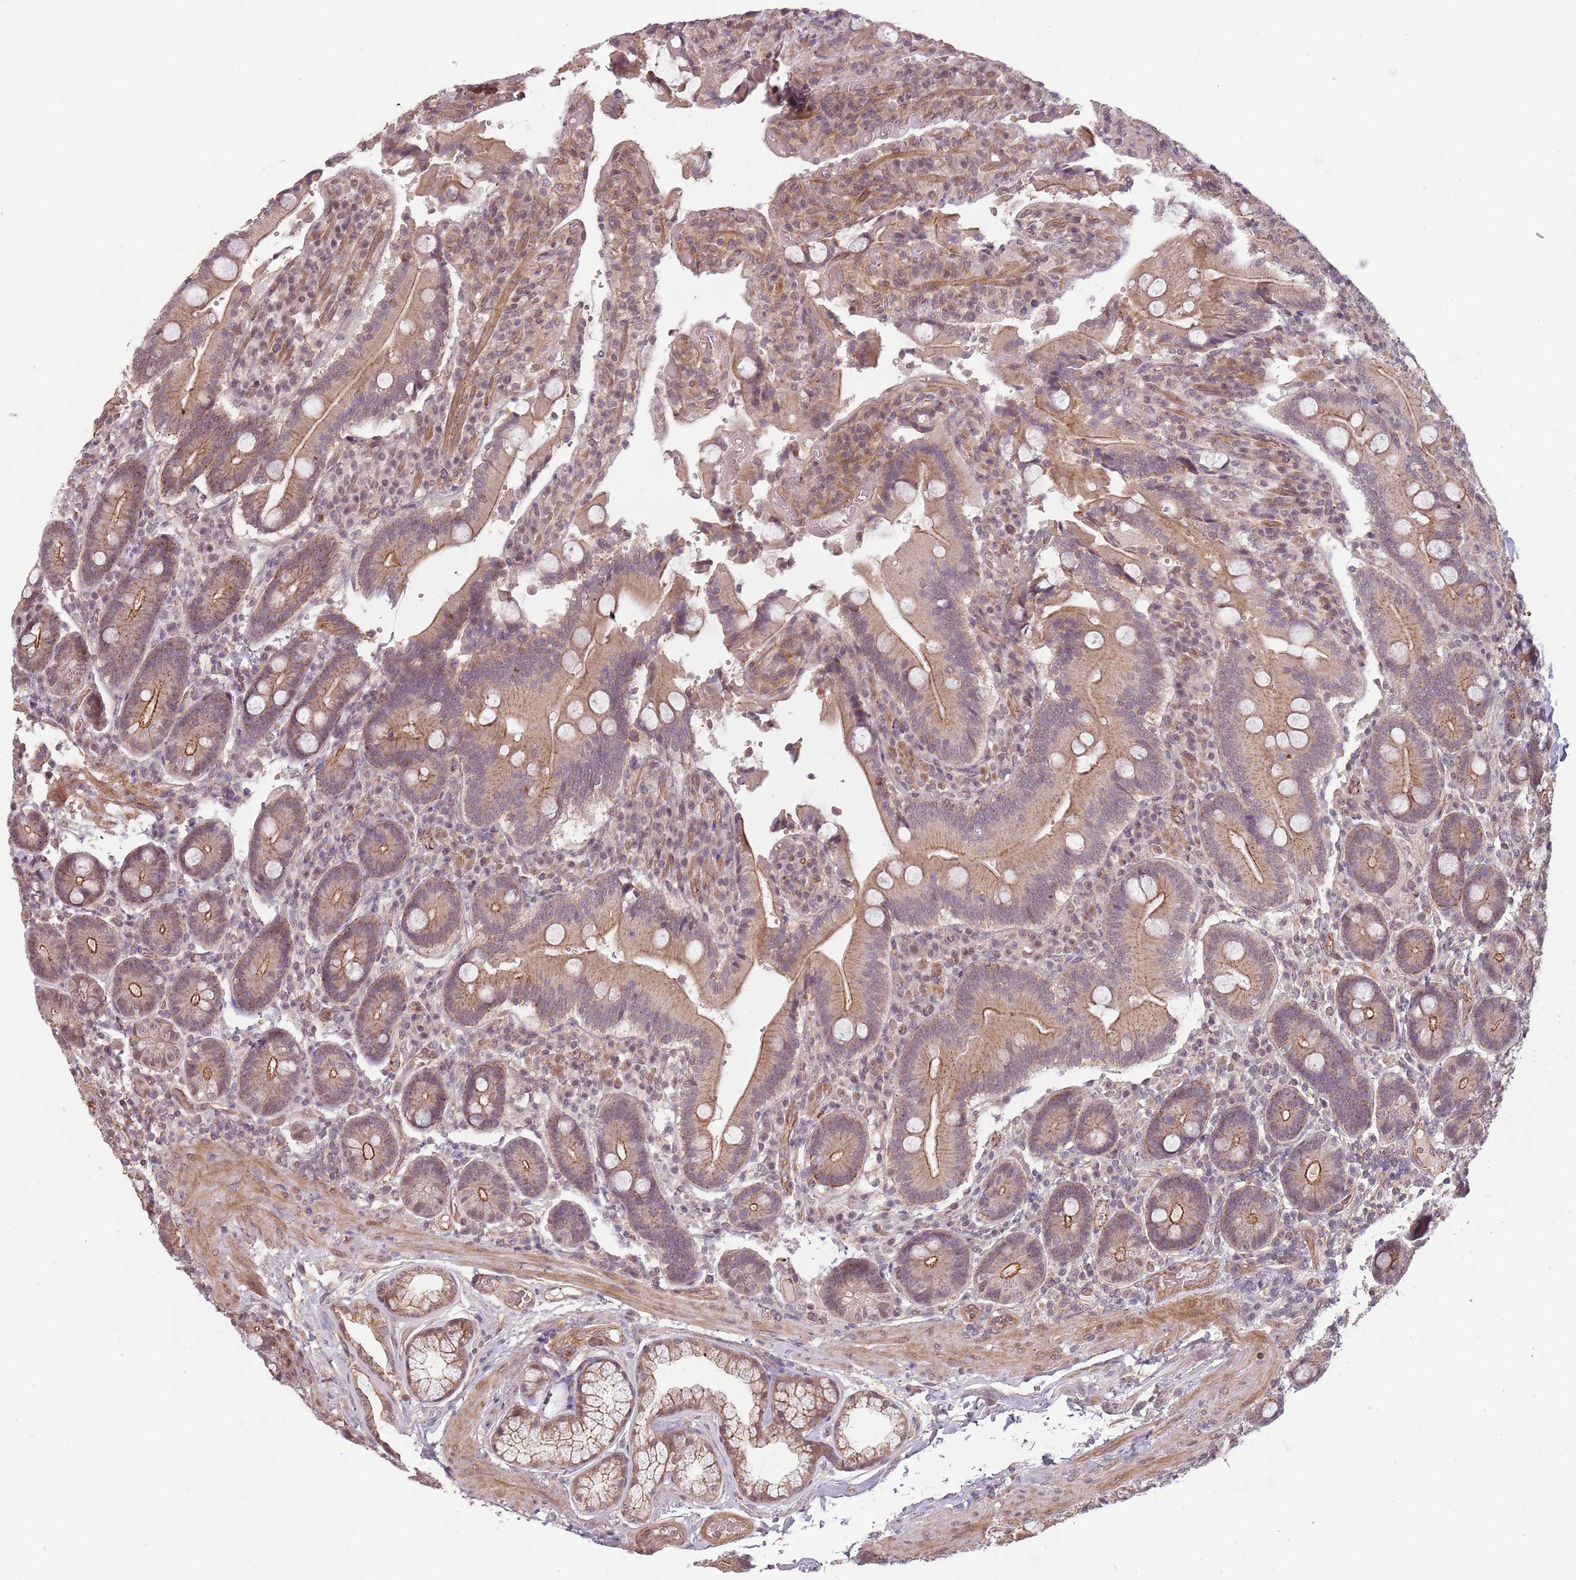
{"staining": {"intensity": "moderate", "quantity": ">75%", "location": "cytoplasmic/membranous"}, "tissue": "duodenum", "cell_type": "Glandular cells", "image_type": "normal", "snomed": [{"axis": "morphology", "description": "Normal tissue, NOS"}, {"axis": "topography", "description": "Duodenum"}], "caption": "Duodenum stained with IHC demonstrates moderate cytoplasmic/membranous staining in approximately >75% of glandular cells.", "gene": "PPP1R14C", "patient": {"sex": "female", "age": 62}}